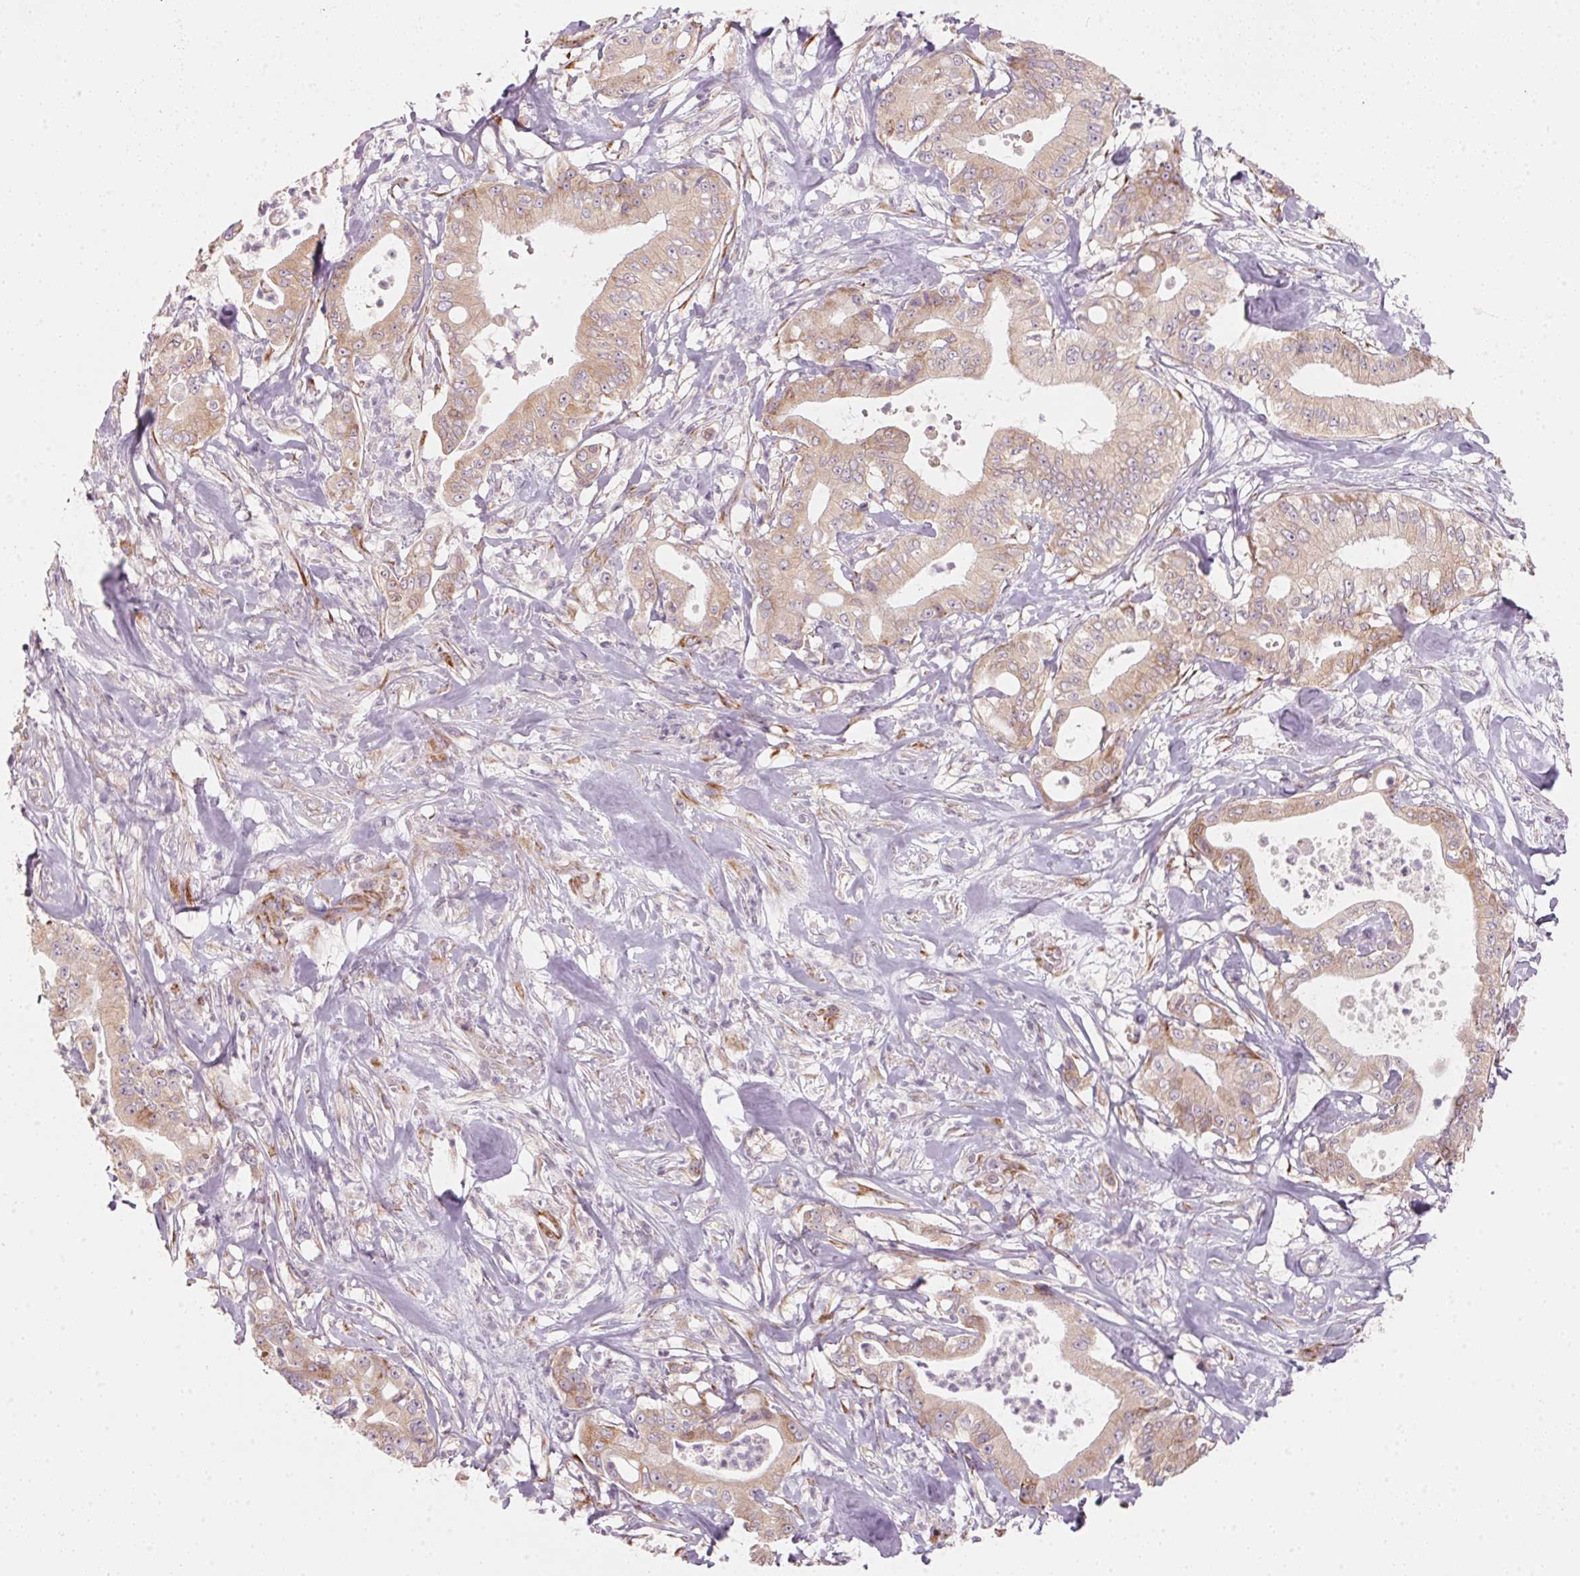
{"staining": {"intensity": "weak", "quantity": ">75%", "location": "cytoplasmic/membranous"}, "tissue": "pancreatic cancer", "cell_type": "Tumor cells", "image_type": "cancer", "snomed": [{"axis": "morphology", "description": "Adenocarcinoma, NOS"}, {"axis": "topography", "description": "Pancreas"}], "caption": "IHC (DAB) staining of pancreatic adenocarcinoma demonstrates weak cytoplasmic/membranous protein expression in about >75% of tumor cells.", "gene": "BLOC1S2", "patient": {"sex": "male", "age": 71}}